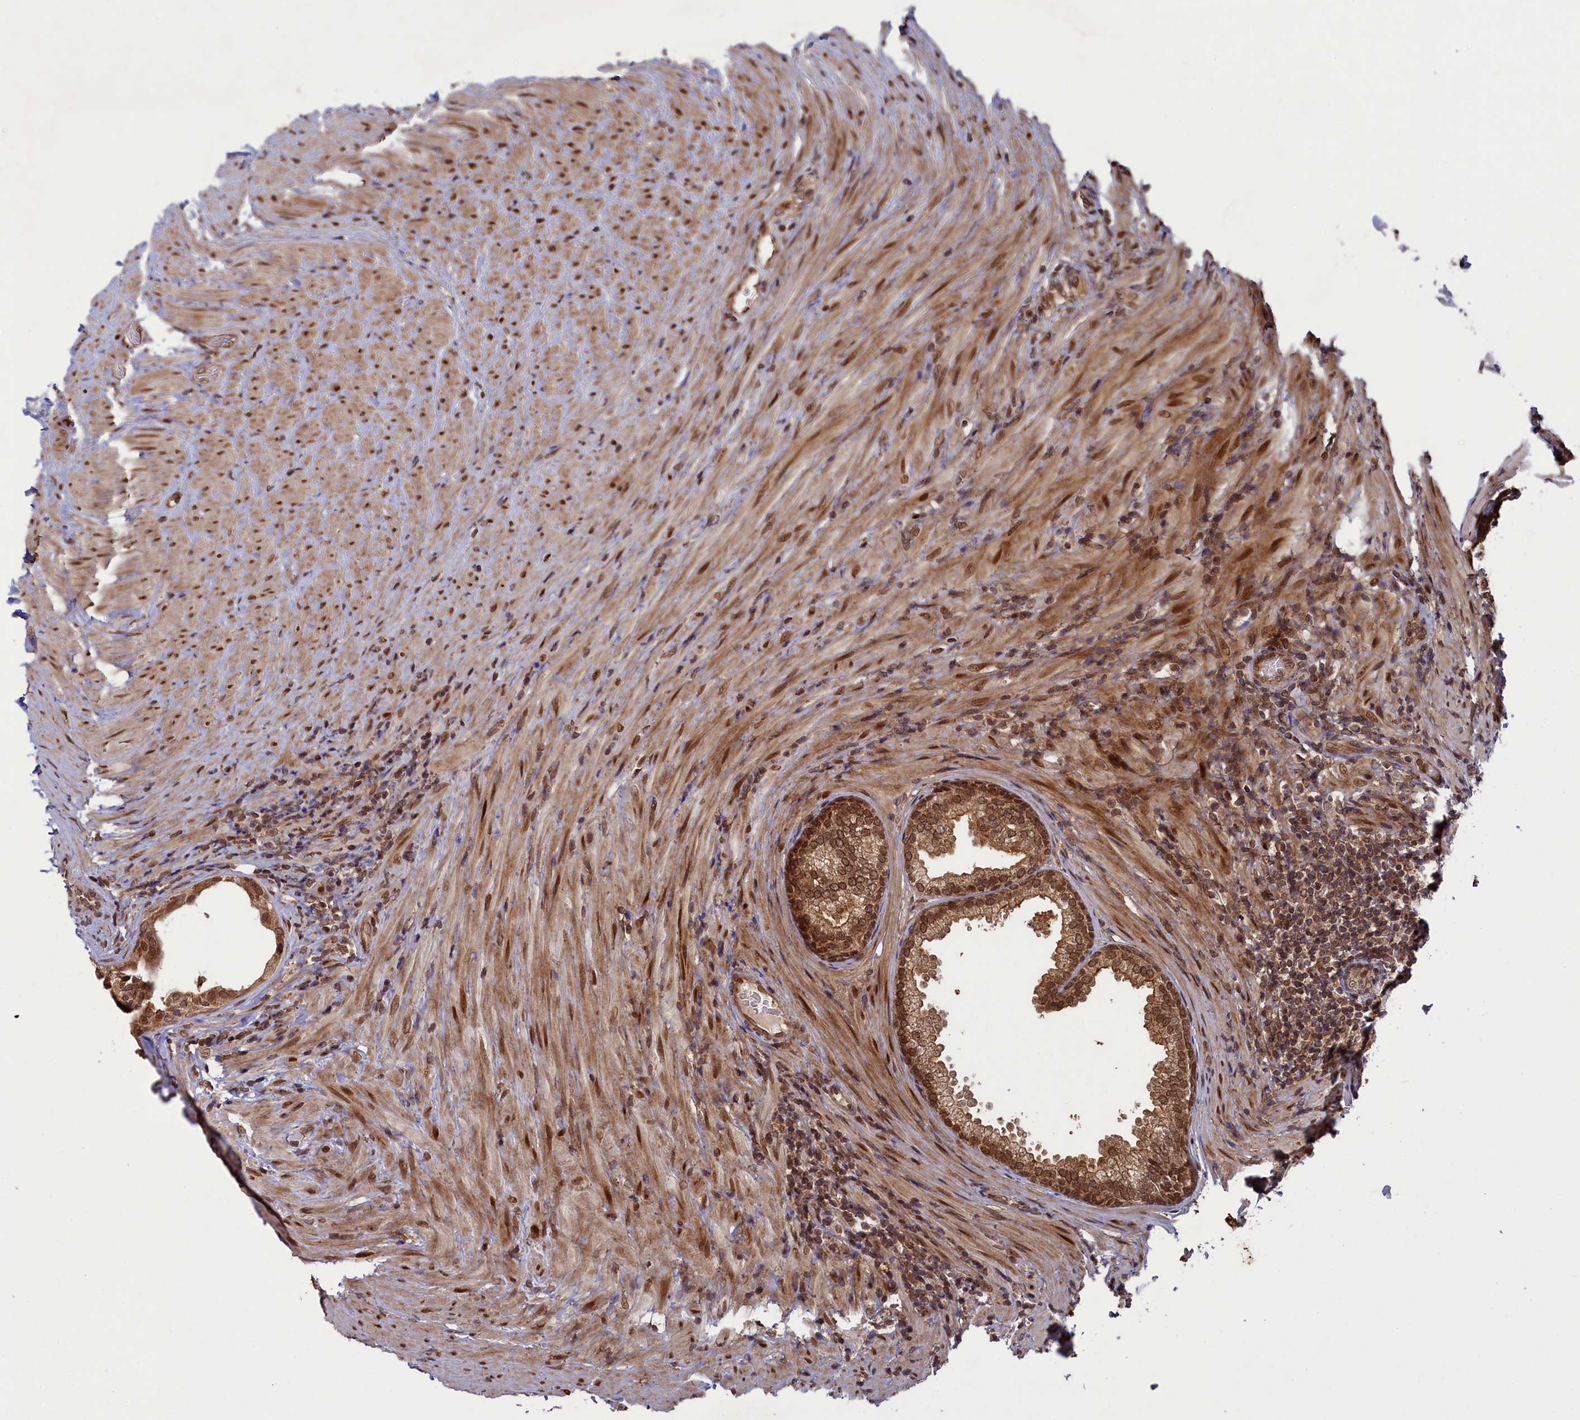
{"staining": {"intensity": "strong", "quantity": ">75%", "location": "cytoplasmic/membranous,nuclear"}, "tissue": "prostate", "cell_type": "Glandular cells", "image_type": "normal", "snomed": [{"axis": "morphology", "description": "Normal tissue, NOS"}, {"axis": "topography", "description": "Prostate"}], "caption": "Immunohistochemical staining of unremarkable prostate shows high levels of strong cytoplasmic/membranous,nuclear expression in approximately >75% of glandular cells. The protein is shown in brown color, while the nuclei are stained blue.", "gene": "NAE1", "patient": {"sex": "male", "age": 76}}